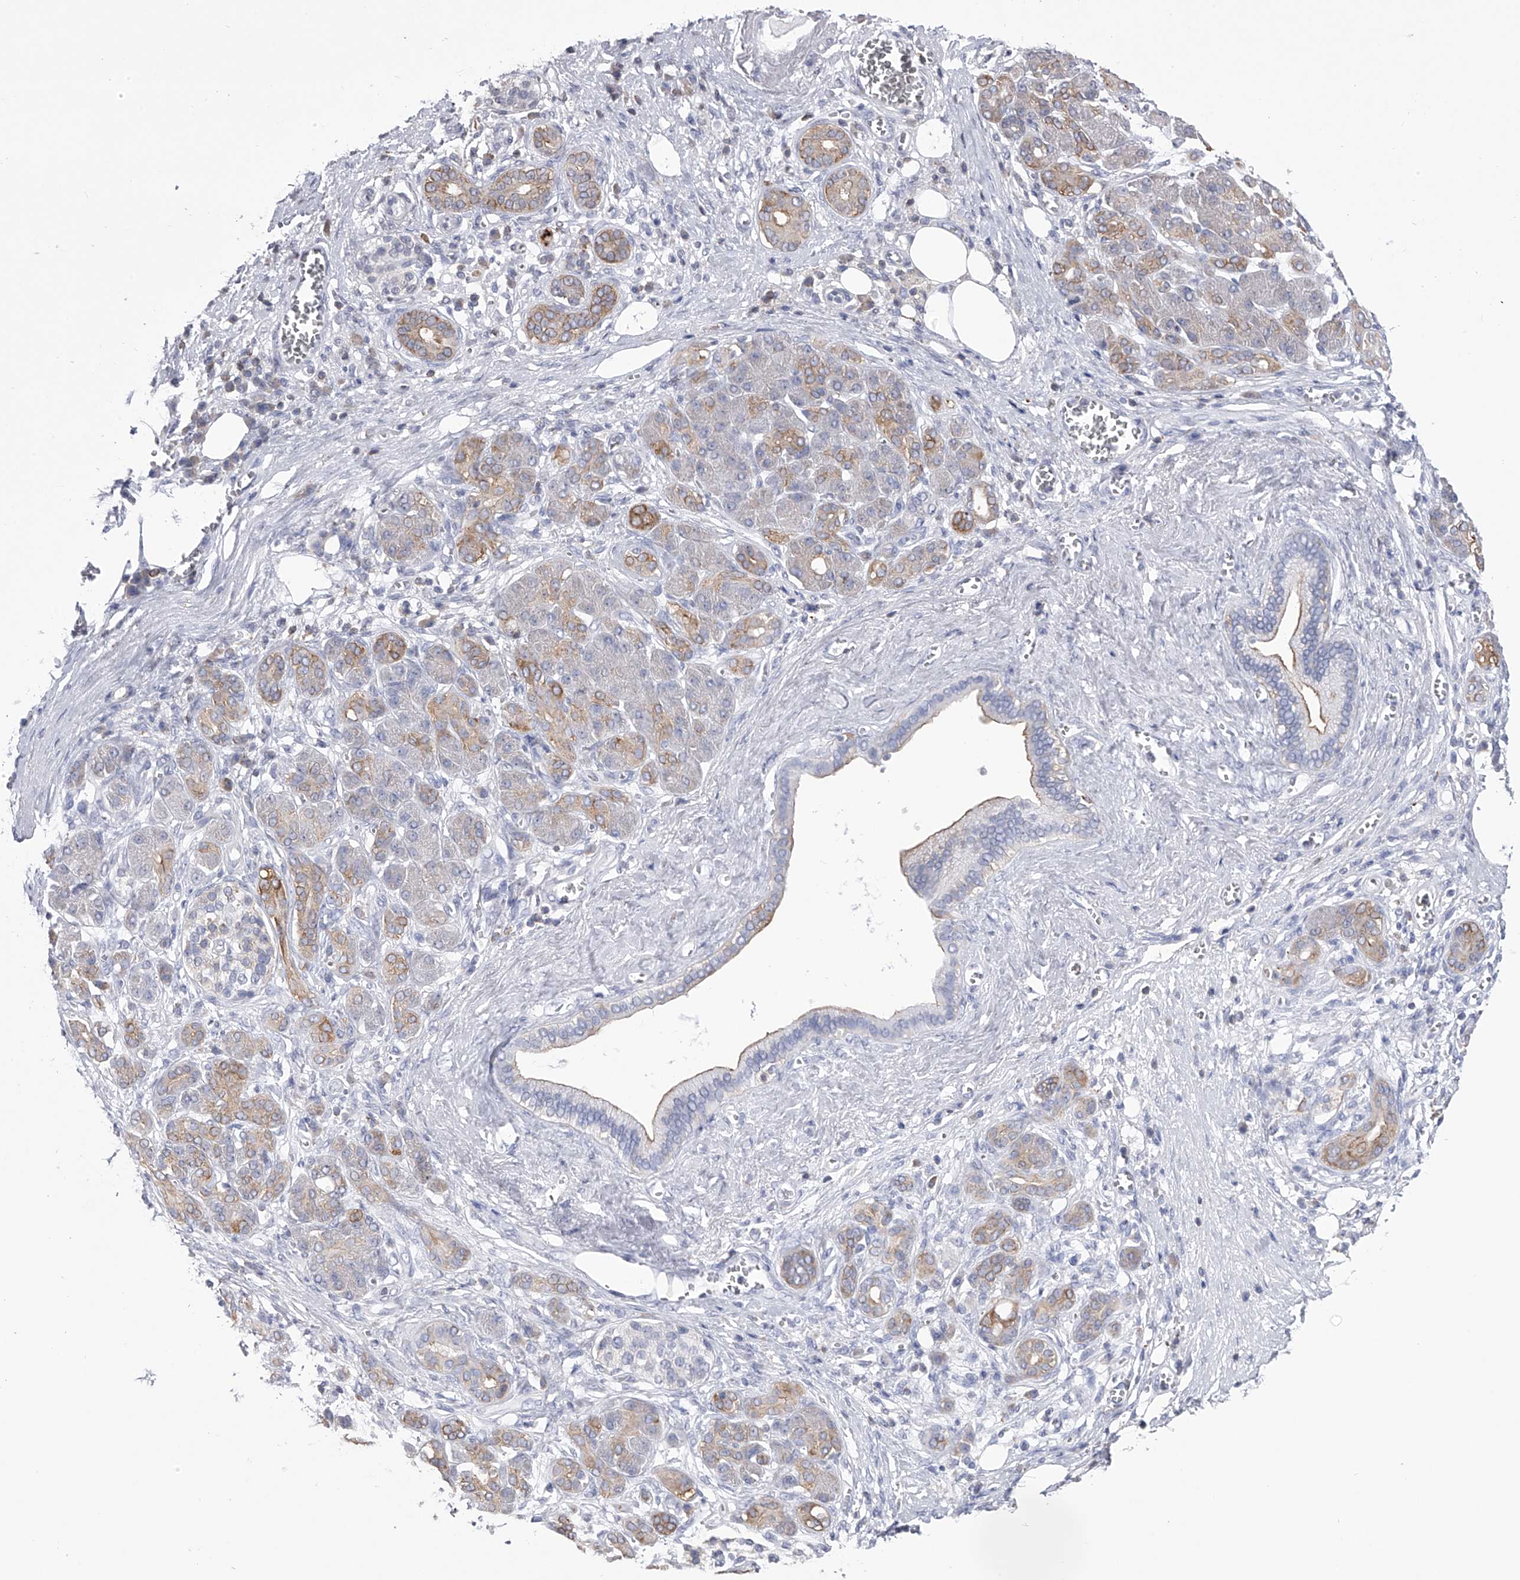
{"staining": {"intensity": "weak", "quantity": "25%-75%", "location": "cytoplasmic/membranous"}, "tissue": "pancreatic cancer", "cell_type": "Tumor cells", "image_type": "cancer", "snomed": [{"axis": "morphology", "description": "Adenocarcinoma, NOS"}, {"axis": "topography", "description": "Pancreas"}], "caption": "The photomicrograph demonstrates a brown stain indicating the presence of a protein in the cytoplasmic/membranous of tumor cells in pancreatic cancer. The staining was performed using DAB to visualize the protein expression in brown, while the nuclei were stained in blue with hematoxylin (Magnification: 20x).", "gene": "TASP1", "patient": {"sex": "male", "age": 78}}